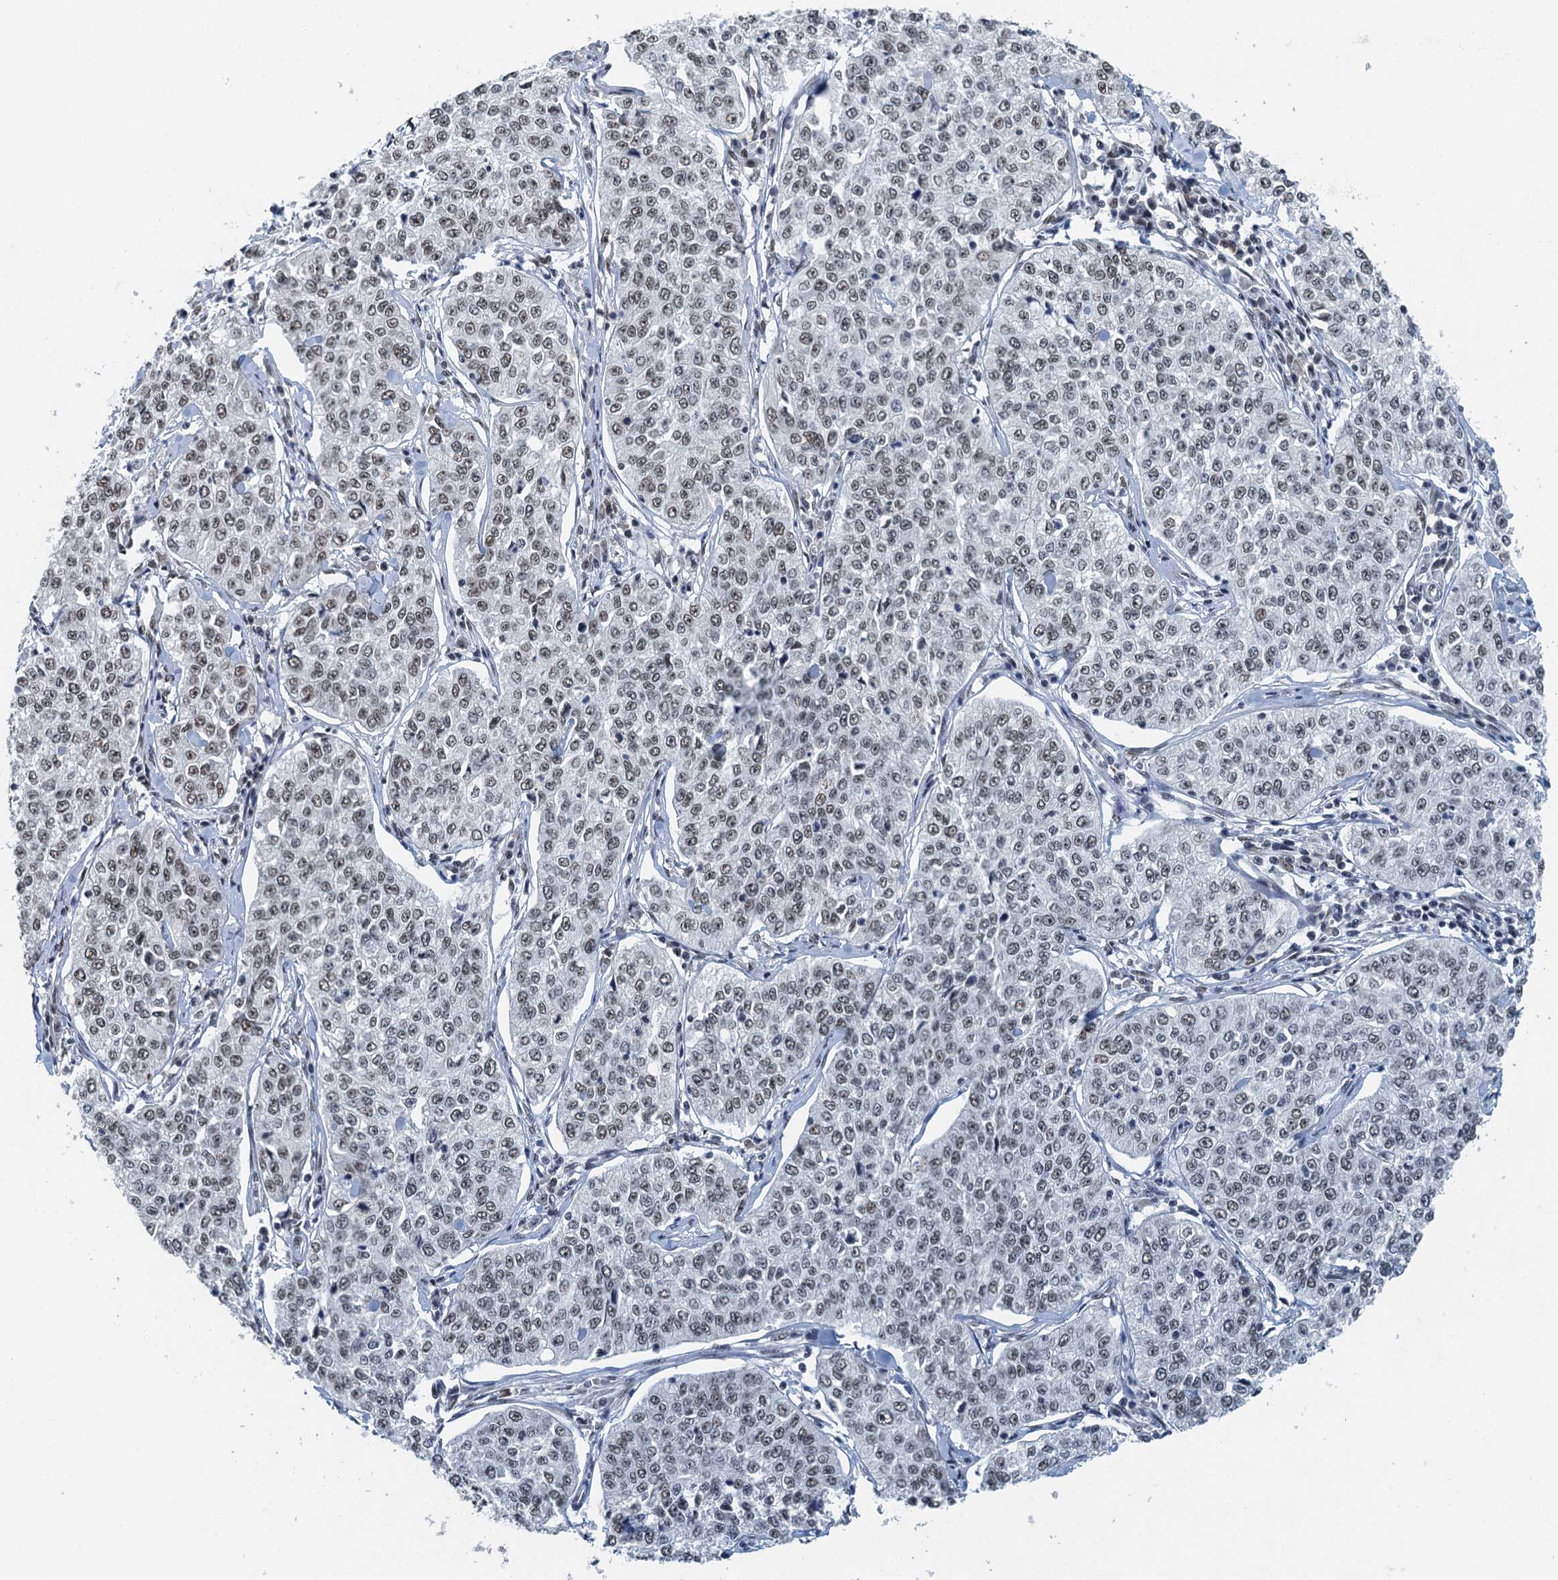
{"staining": {"intensity": "weak", "quantity": ">75%", "location": "nuclear"}, "tissue": "cervical cancer", "cell_type": "Tumor cells", "image_type": "cancer", "snomed": [{"axis": "morphology", "description": "Squamous cell carcinoma, NOS"}, {"axis": "topography", "description": "Cervix"}], "caption": "Protein staining displays weak nuclear expression in about >75% of tumor cells in cervical cancer (squamous cell carcinoma). (Brightfield microscopy of DAB IHC at high magnification).", "gene": "MTA3", "patient": {"sex": "female", "age": 35}}